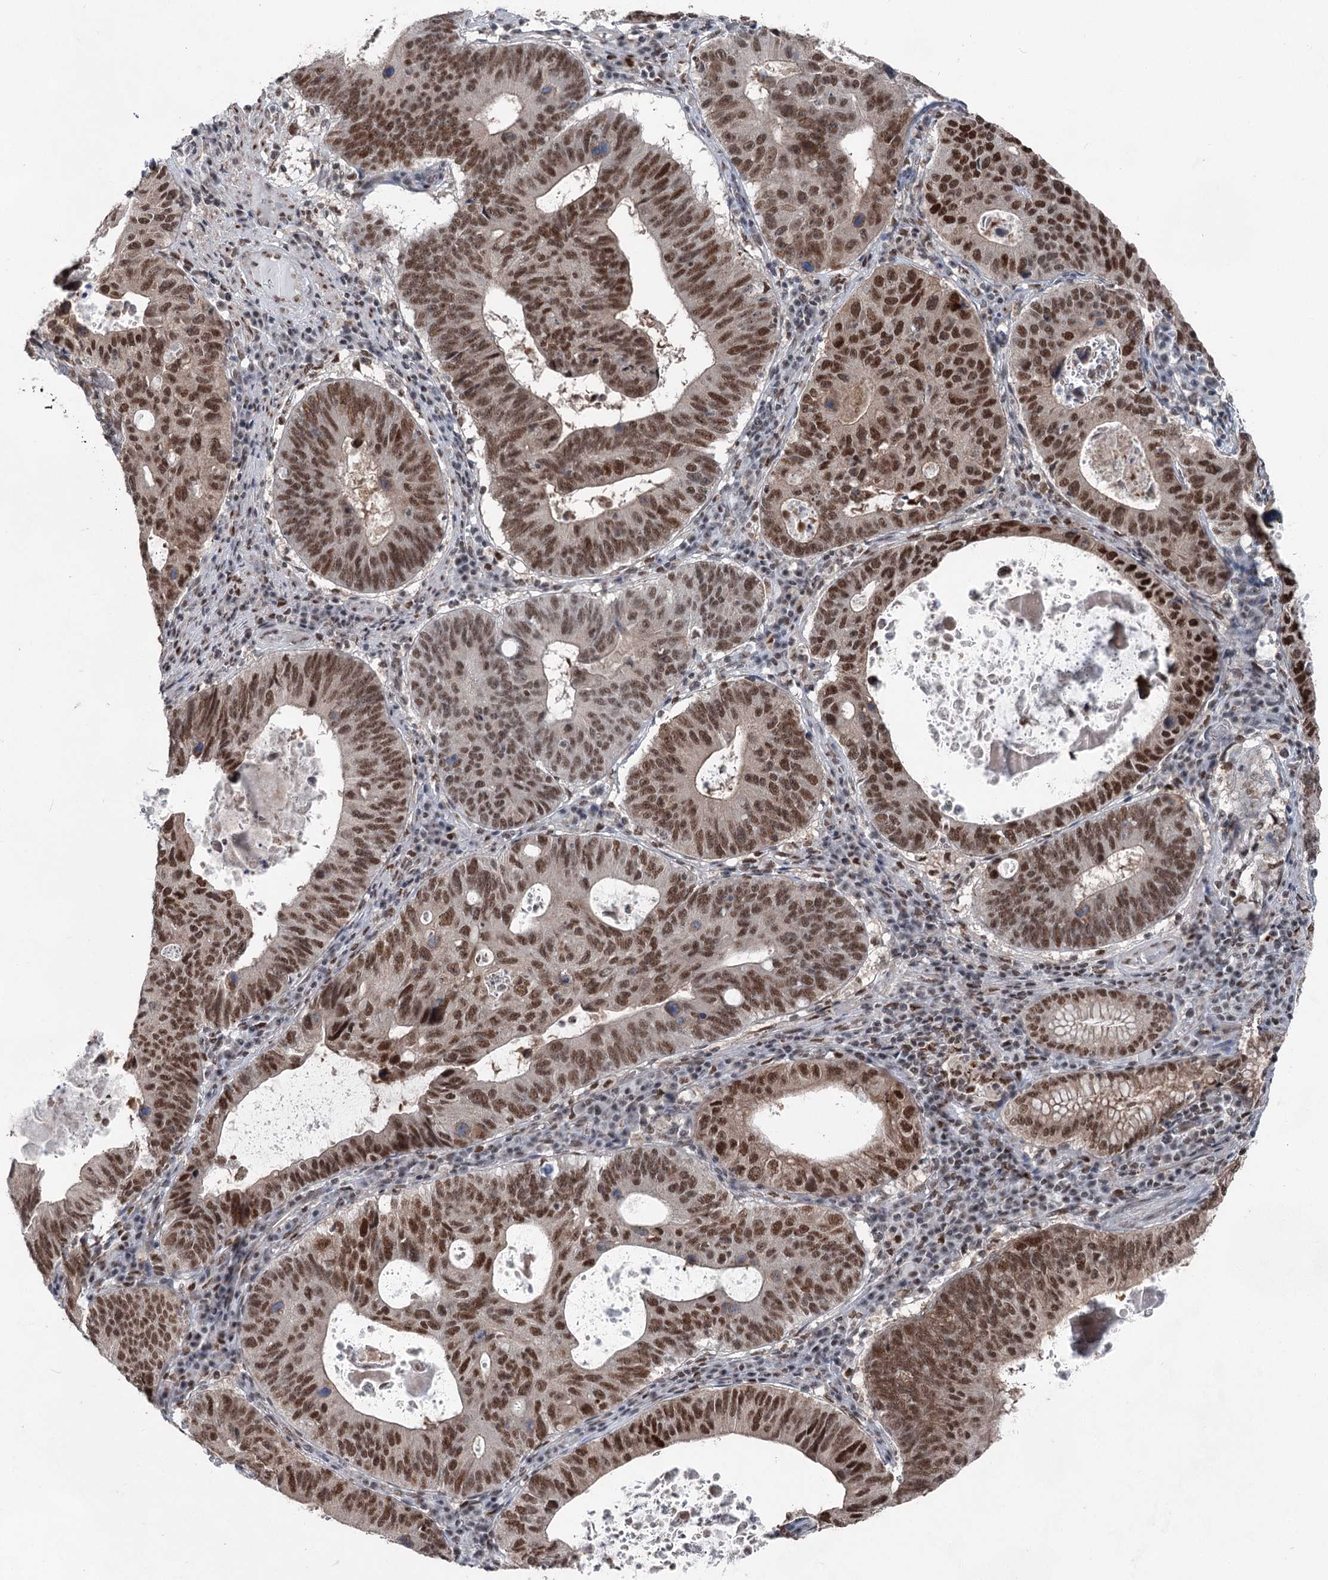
{"staining": {"intensity": "moderate", "quantity": ">75%", "location": "nuclear"}, "tissue": "stomach cancer", "cell_type": "Tumor cells", "image_type": "cancer", "snomed": [{"axis": "morphology", "description": "Adenocarcinoma, NOS"}, {"axis": "topography", "description": "Stomach"}], "caption": "The image demonstrates immunohistochemical staining of stomach cancer (adenocarcinoma). There is moderate nuclear positivity is appreciated in approximately >75% of tumor cells. (DAB (3,3'-diaminobenzidine) = brown stain, brightfield microscopy at high magnification).", "gene": "ZCCHC8", "patient": {"sex": "male", "age": 59}}